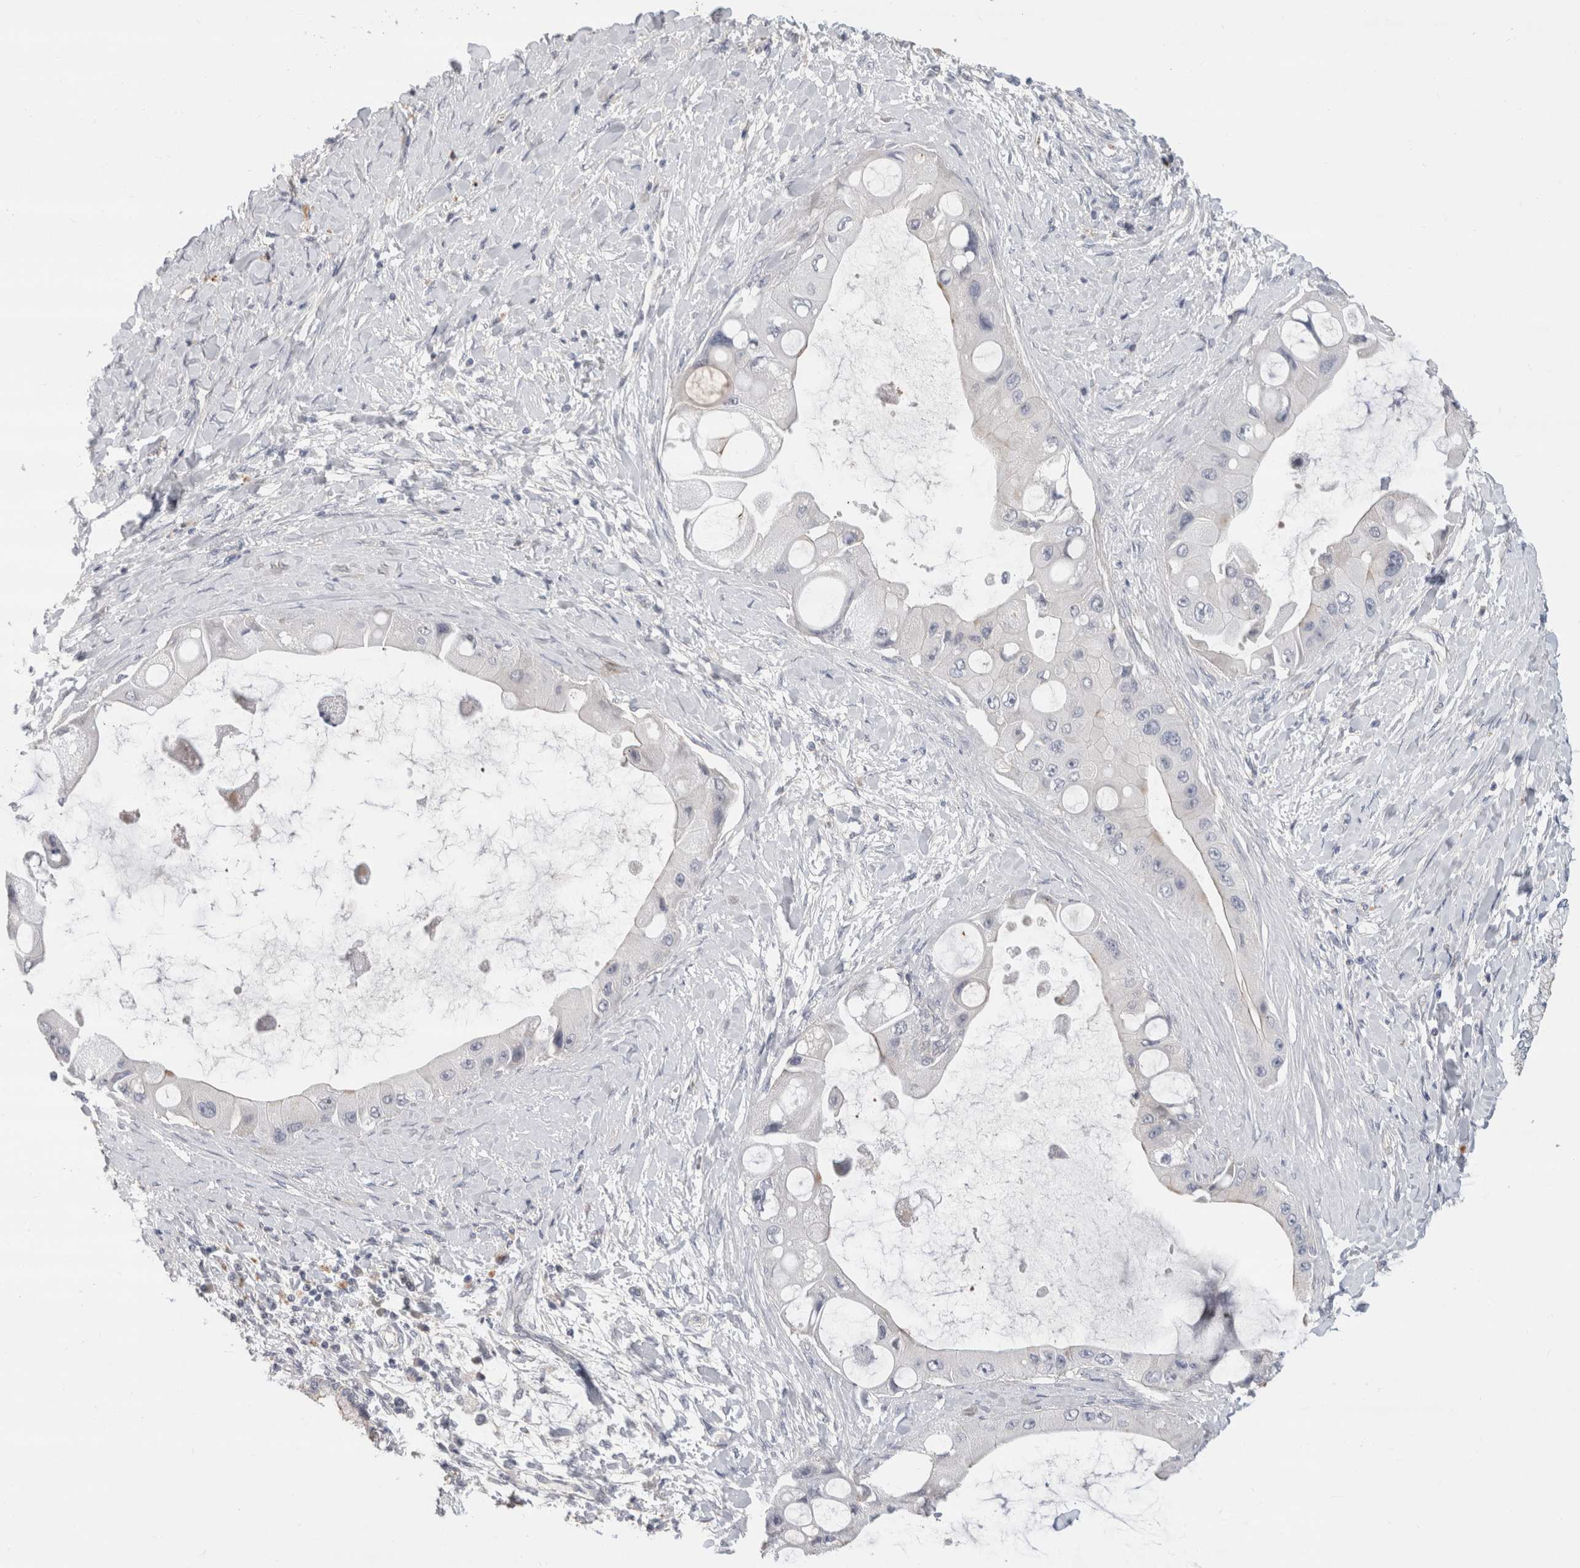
{"staining": {"intensity": "negative", "quantity": "none", "location": "none"}, "tissue": "liver cancer", "cell_type": "Tumor cells", "image_type": "cancer", "snomed": [{"axis": "morphology", "description": "Normal tissue, NOS"}, {"axis": "morphology", "description": "Cholangiocarcinoma"}, {"axis": "topography", "description": "Liver"}, {"axis": "topography", "description": "Peripheral nerve tissue"}], "caption": "The histopathology image displays no significant staining in tumor cells of liver cancer (cholangiocarcinoma). The staining is performed using DAB brown chromogen with nuclei counter-stained in using hematoxylin.", "gene": "AFP", "patient": {"sex": "male", "age": 50}}